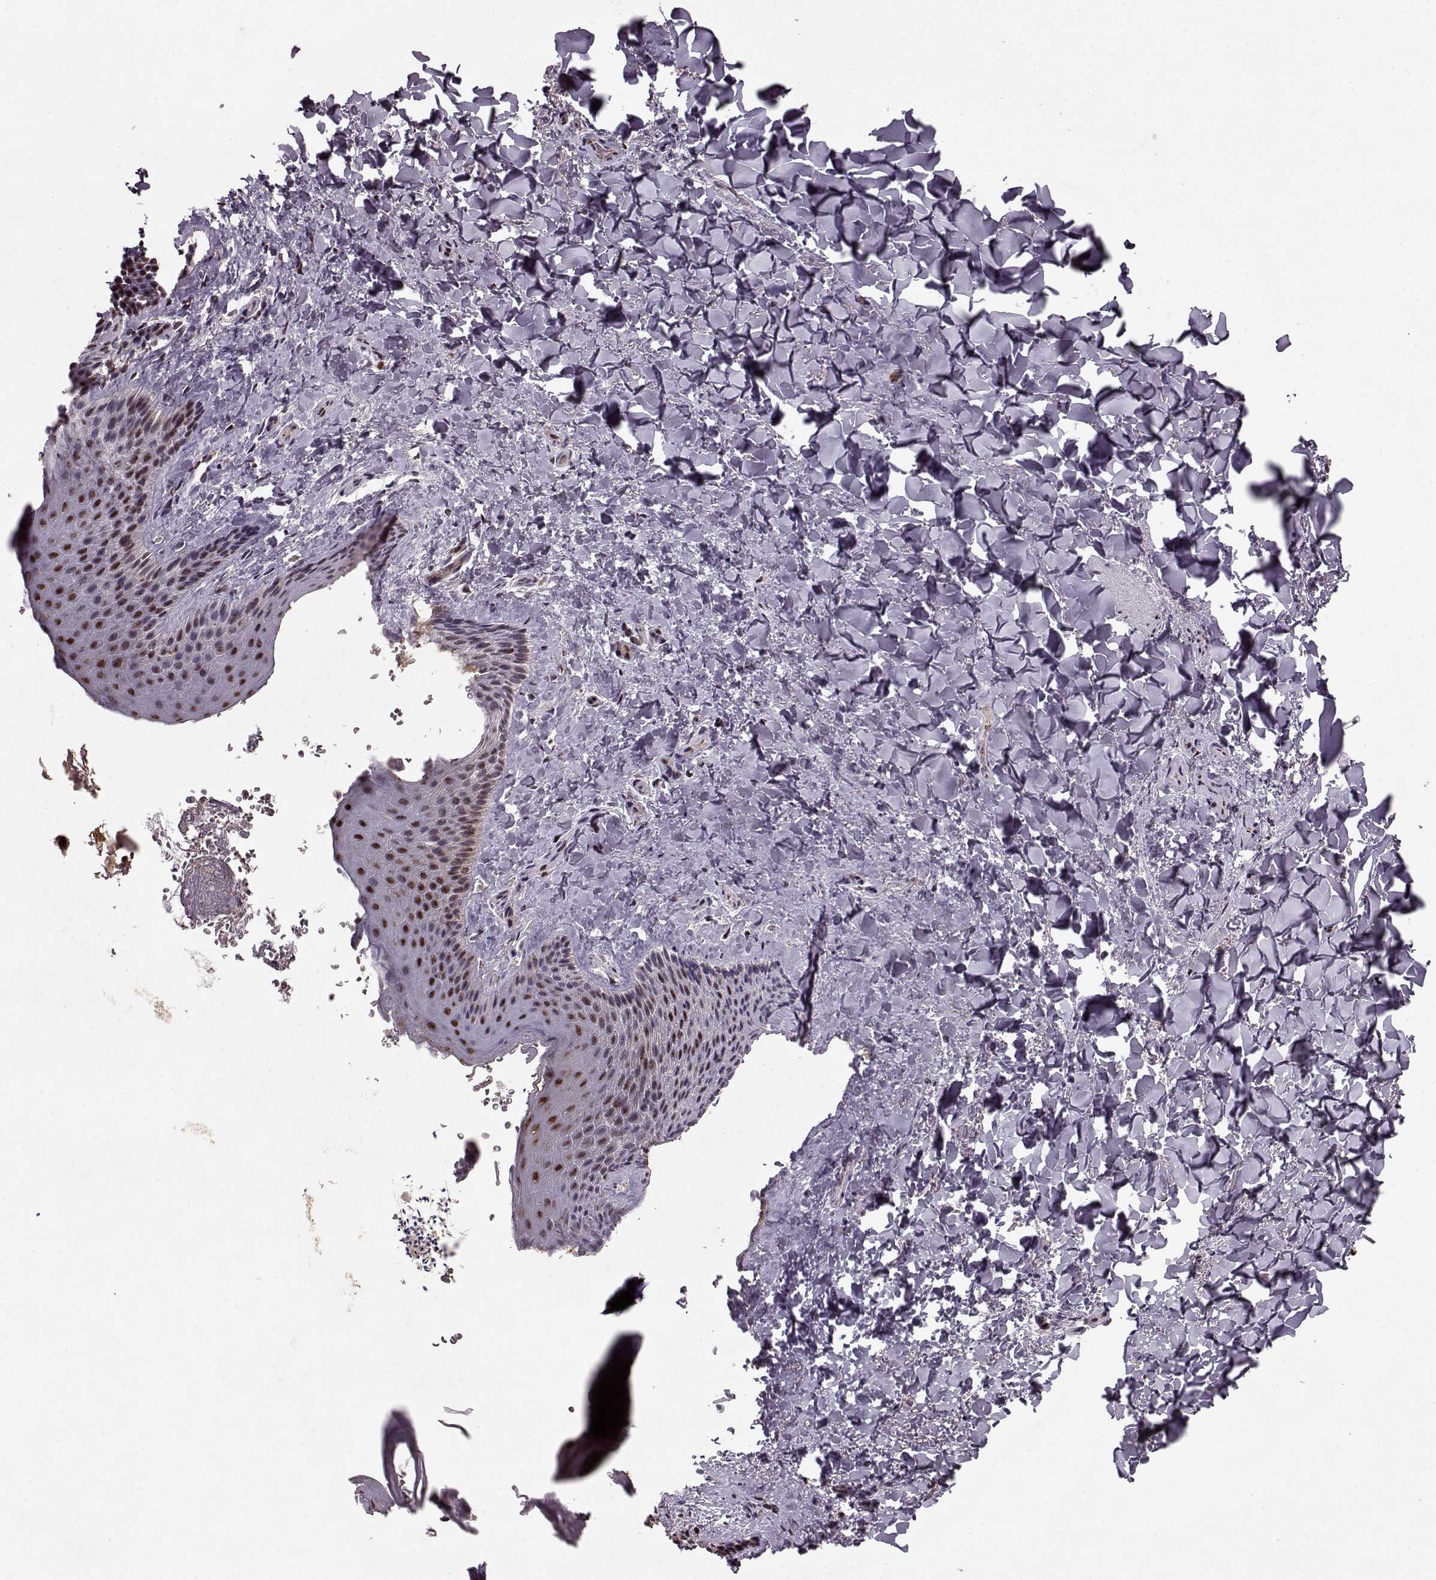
{"staining": {"intensity": "strong", "quantity": ">75%", "location": "nuclear"}, "tissue": "skin", "cell_type": "Epidermal cells", "image_type": "normal", "snomed": [{"axis": "morphology", "description": "Normal tissue, NOS"}, {"axis": "topography", "description": "Anal"}], "caption": "This image shows IHC staining of benign skin, with high strong nuclear positivity in approximately >75% of epidermal cells.", "gene": "PSMA7", "patient": {"sex": "male", "age": 36}}